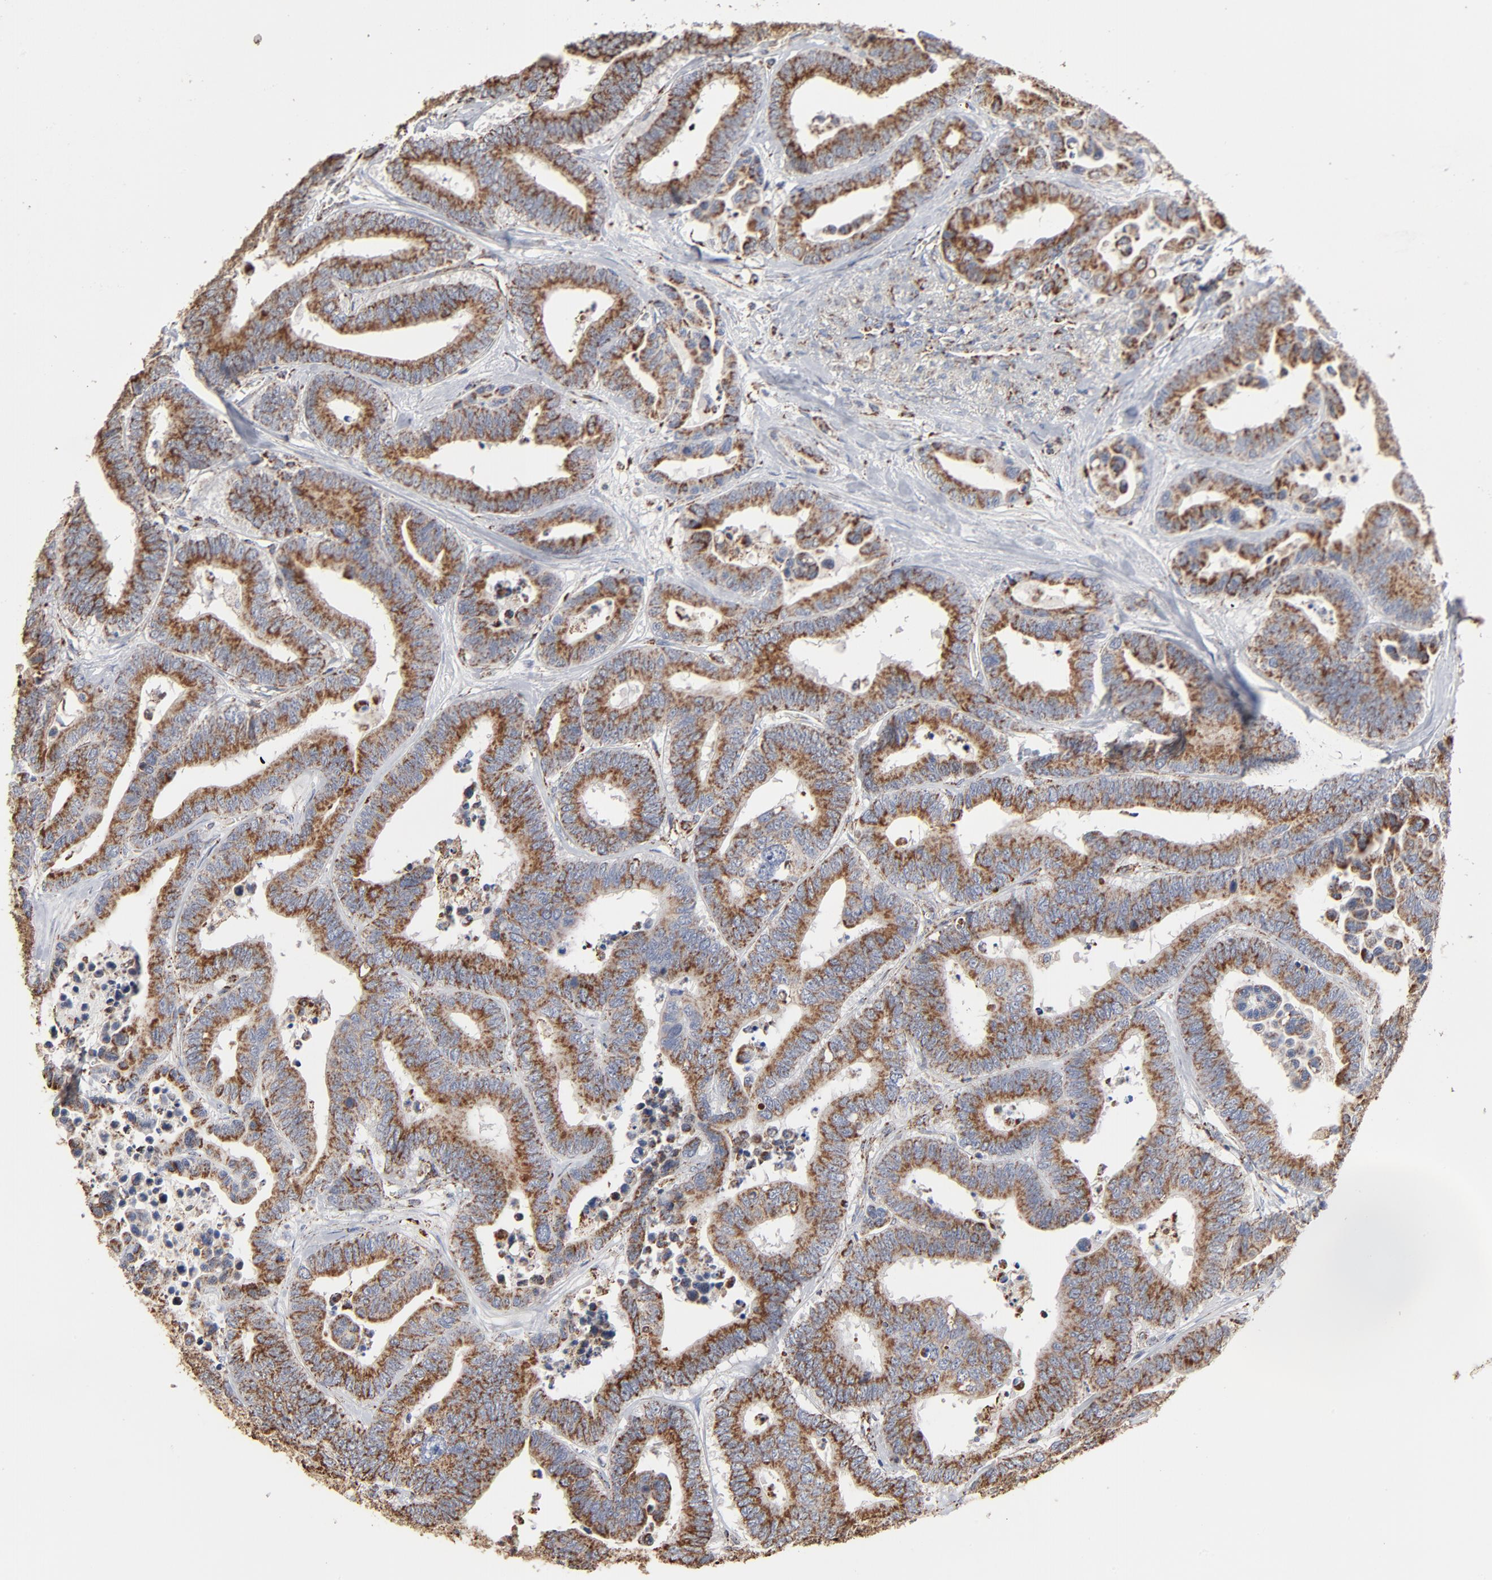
{"staining": {"intensity": "strong", "quantity": ">75%", "location": "cytoplasmic/membranous"}, "tissue": "colorectal cancer", "cell_type": "Tumor cells", "image_type": "cancer", "snomed": [{"axis": "morphology", "description": "Adenocarcinoma, NOS"}, {"axis": "topography", "description": "Colon"}], "caption": "Immunohistochemical staining of human colorectal cancer (adenocarcinoma) shows strong cytoplasmic/membranous protein expression in about >75% of tumor cells.", "gene": "UQCRC1", "patient": {"sex": "male", "age": 82}}